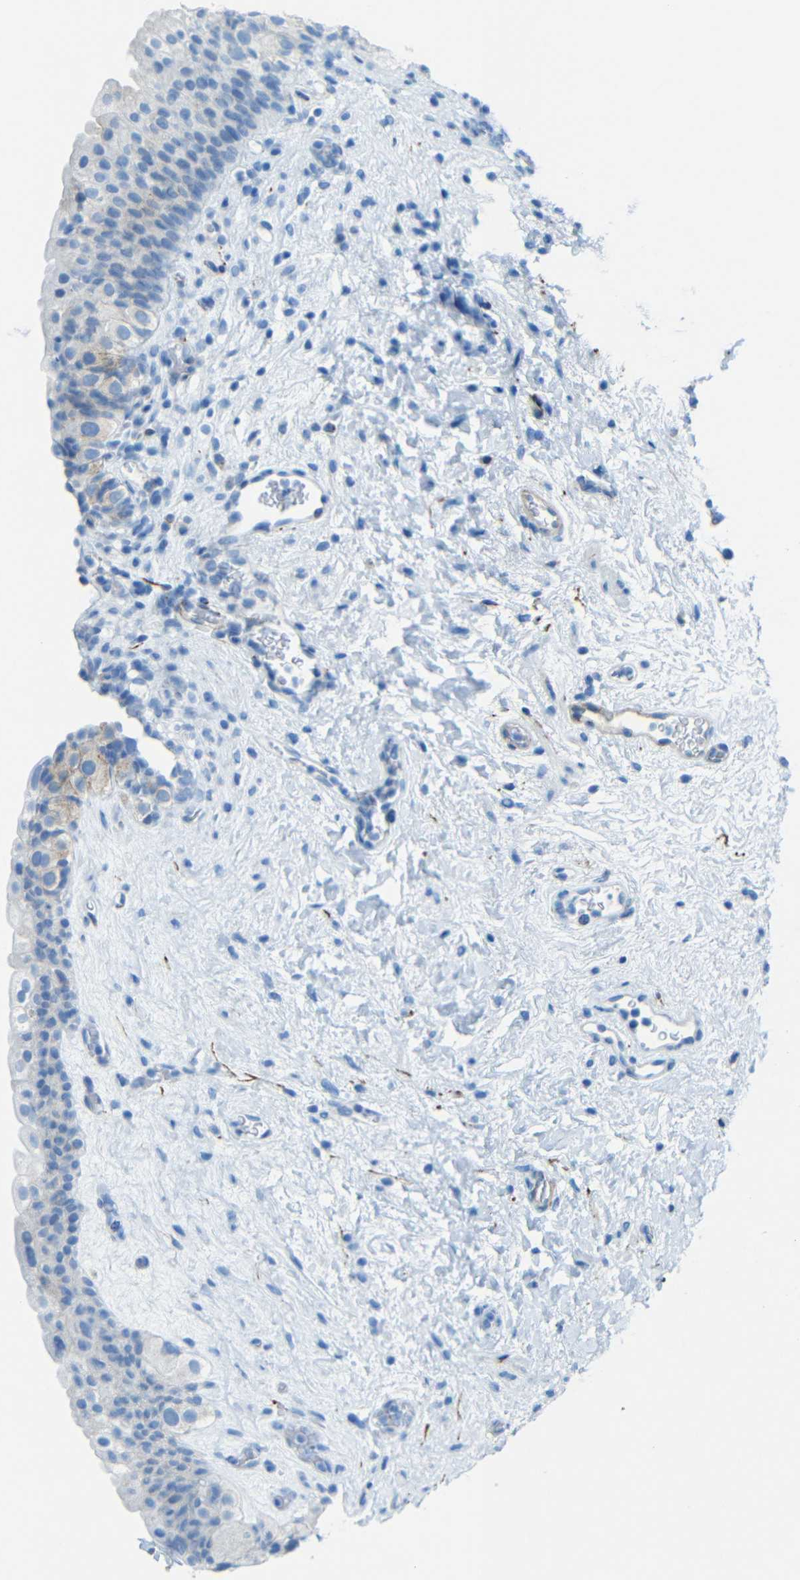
{"staining": {"intensity": "weak", "quantity": "<25%", "location": "cytoplasmic/membranous"}, "tissue": "urinary bladder", "cell_type": "Urothelial cells", "image_type": "normal", "snomed": [{"axis": "morphology", "description": "Normal tissue, NOS"}, {"axis": "topography", "description": "Urinary bladder"}], "caption": "The IHC micrograph has no significant expression in urothelial cells of urinary bladder.", "gene": "TUBB4B", "patient": {"sex": "female", "age": 64}}